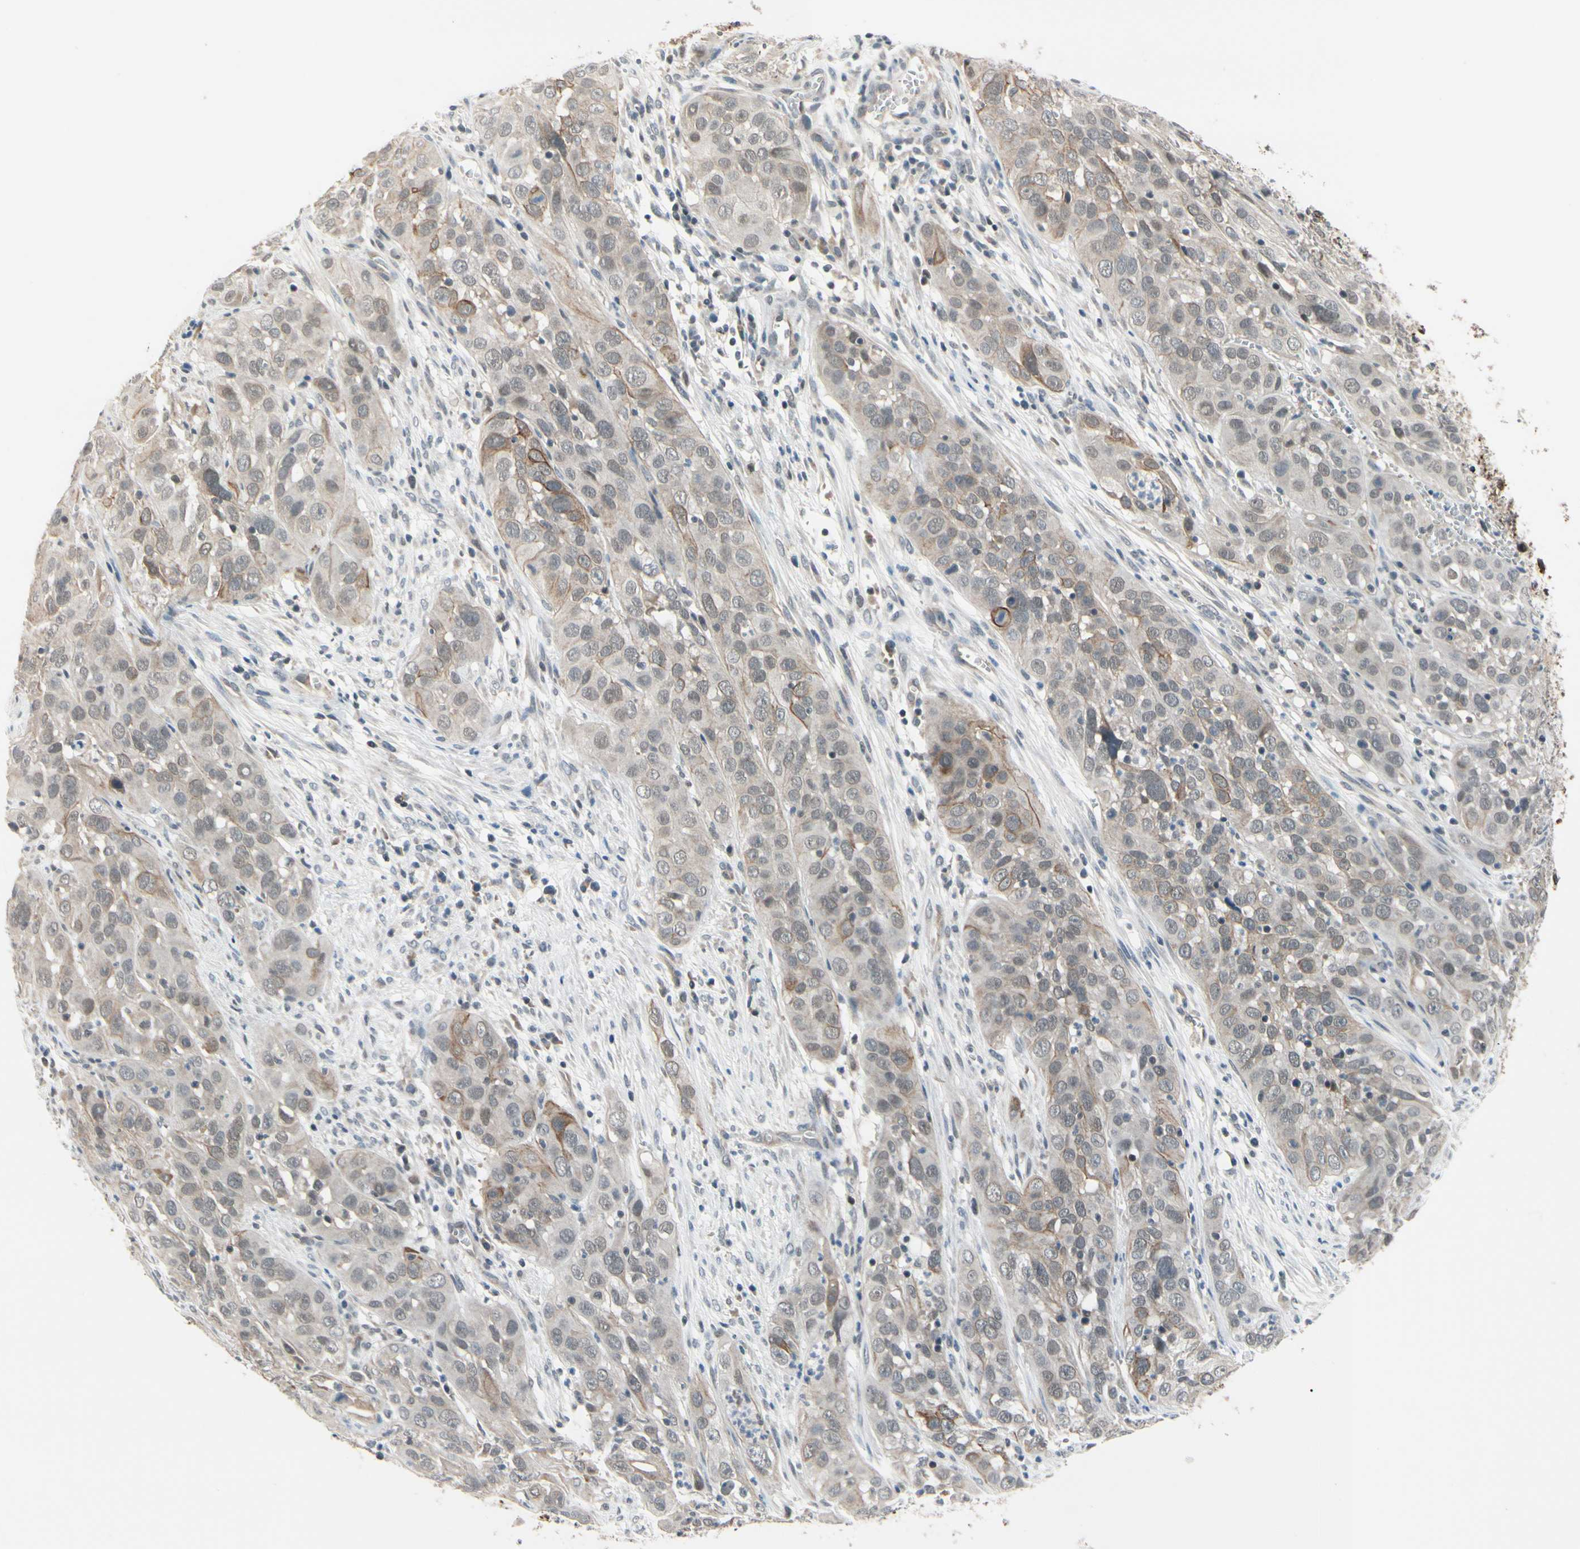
{"staining": {"intensity": "weak", "quantity": "<25%", "location": "cytoplasmic/membranous"}, "tissue": "cervical cancer", "cell_type": "Tumor cells", "image_type": "cancer", "snomed": [{"axis": "morphology", "description": "Squamous cell carcinoma, NOS"}, {"axis": "topography", "description": "Cervix"}], "caption": "The histopathology image displays no significant staining in tumor cells of cervical cancer (squamous cell carcinoma).", "gene": "TAF12", "patient": {"sex": "female", "age": 32}}